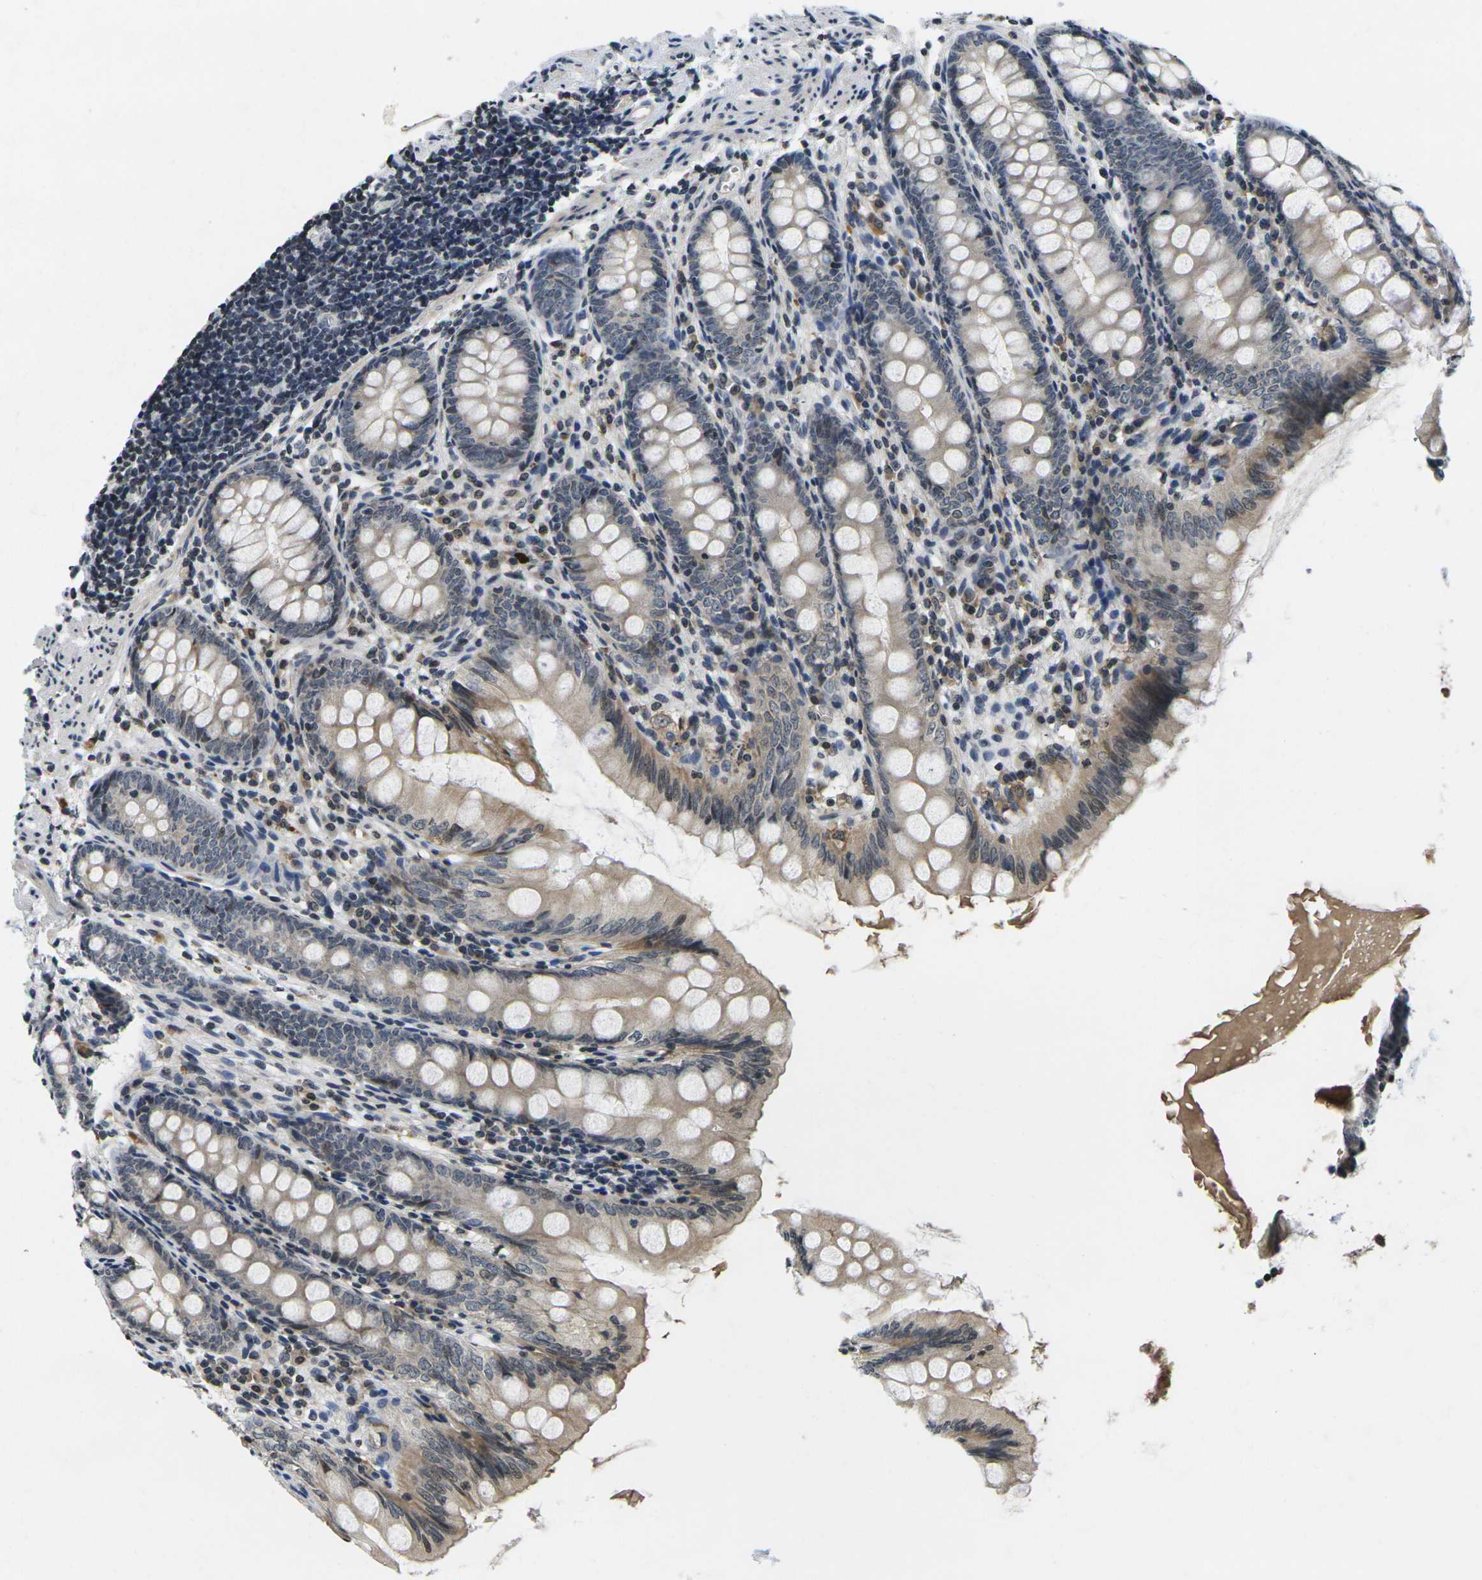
{"staining": {"intensity": "moderate", "quantity": "25%-75%", "location": "cytoplasmic/membranous"}, "tissue": "appendix", "cell_type": "Glandular cells", "image_type": "normal", "snomed": [{"axis": "morphology", "description": "Normal tissue, NOS"}, {"axis": "topography", "description": "Appendix"}], "caption": "A high-resolution image shows immunohistochemistry staining of benign appendix, which displays moderate cytoplasmic/membranous positivity in about 25%-75% of glandular cells.", "gene": "C1QC", "patient": {"sex": "female", "age": 77}}